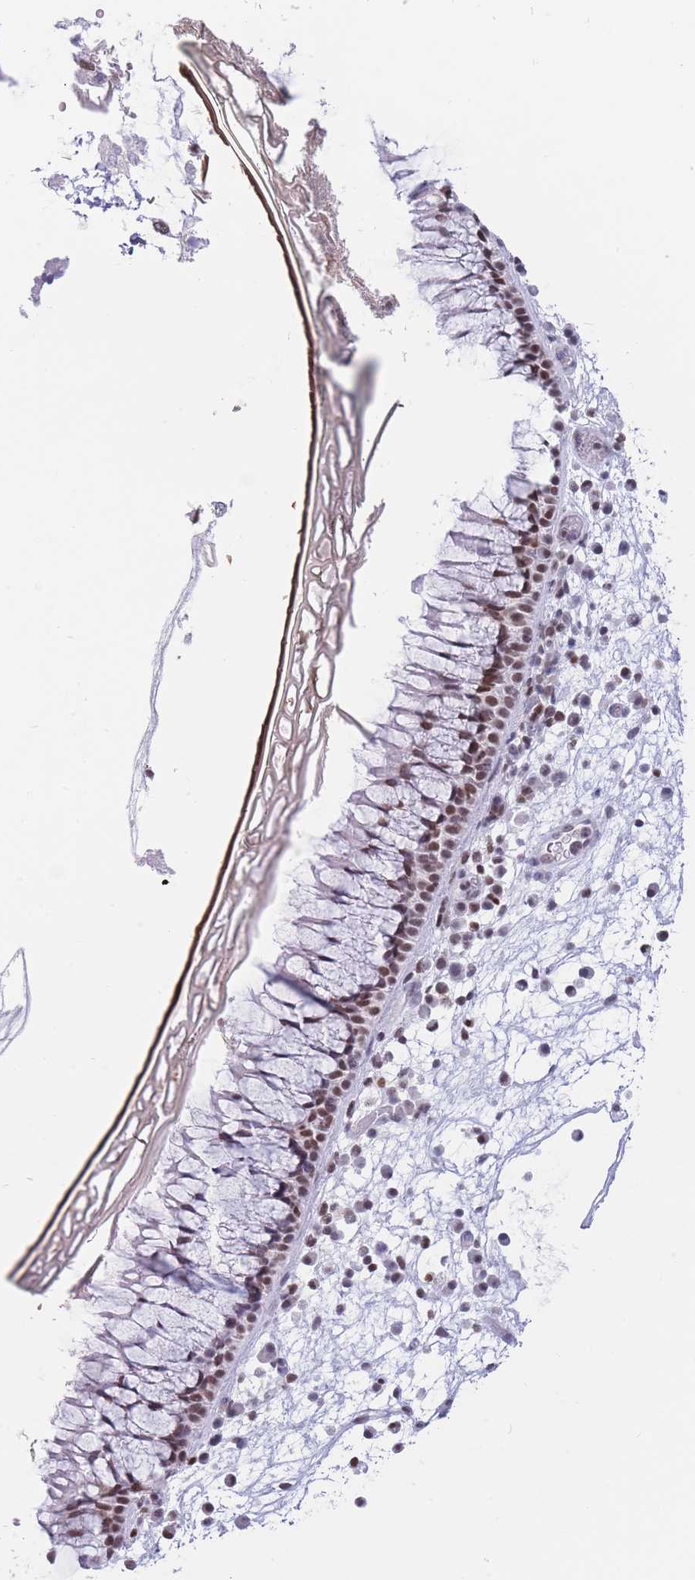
{"staining": {"intensity": "moderate", "quantity": ">75%", "location": "nuclear"}, "tissue": "nasopharynx", "cell_type": "Respiratory epithelial cells", "image_type": "normal", "snomed": [{"axis": "morphology", "description": "Normal tissue, NOS"}, {"axis": "topography", "description": "Nasopharynx"}], "caption": "A histopathology image of human nasopharynx stained for a protein shows moderate nuclear brown staining in respiratory epithelial cells.", "gene": "HMGN1", "patient": {"sex": "female", "age": 81}}